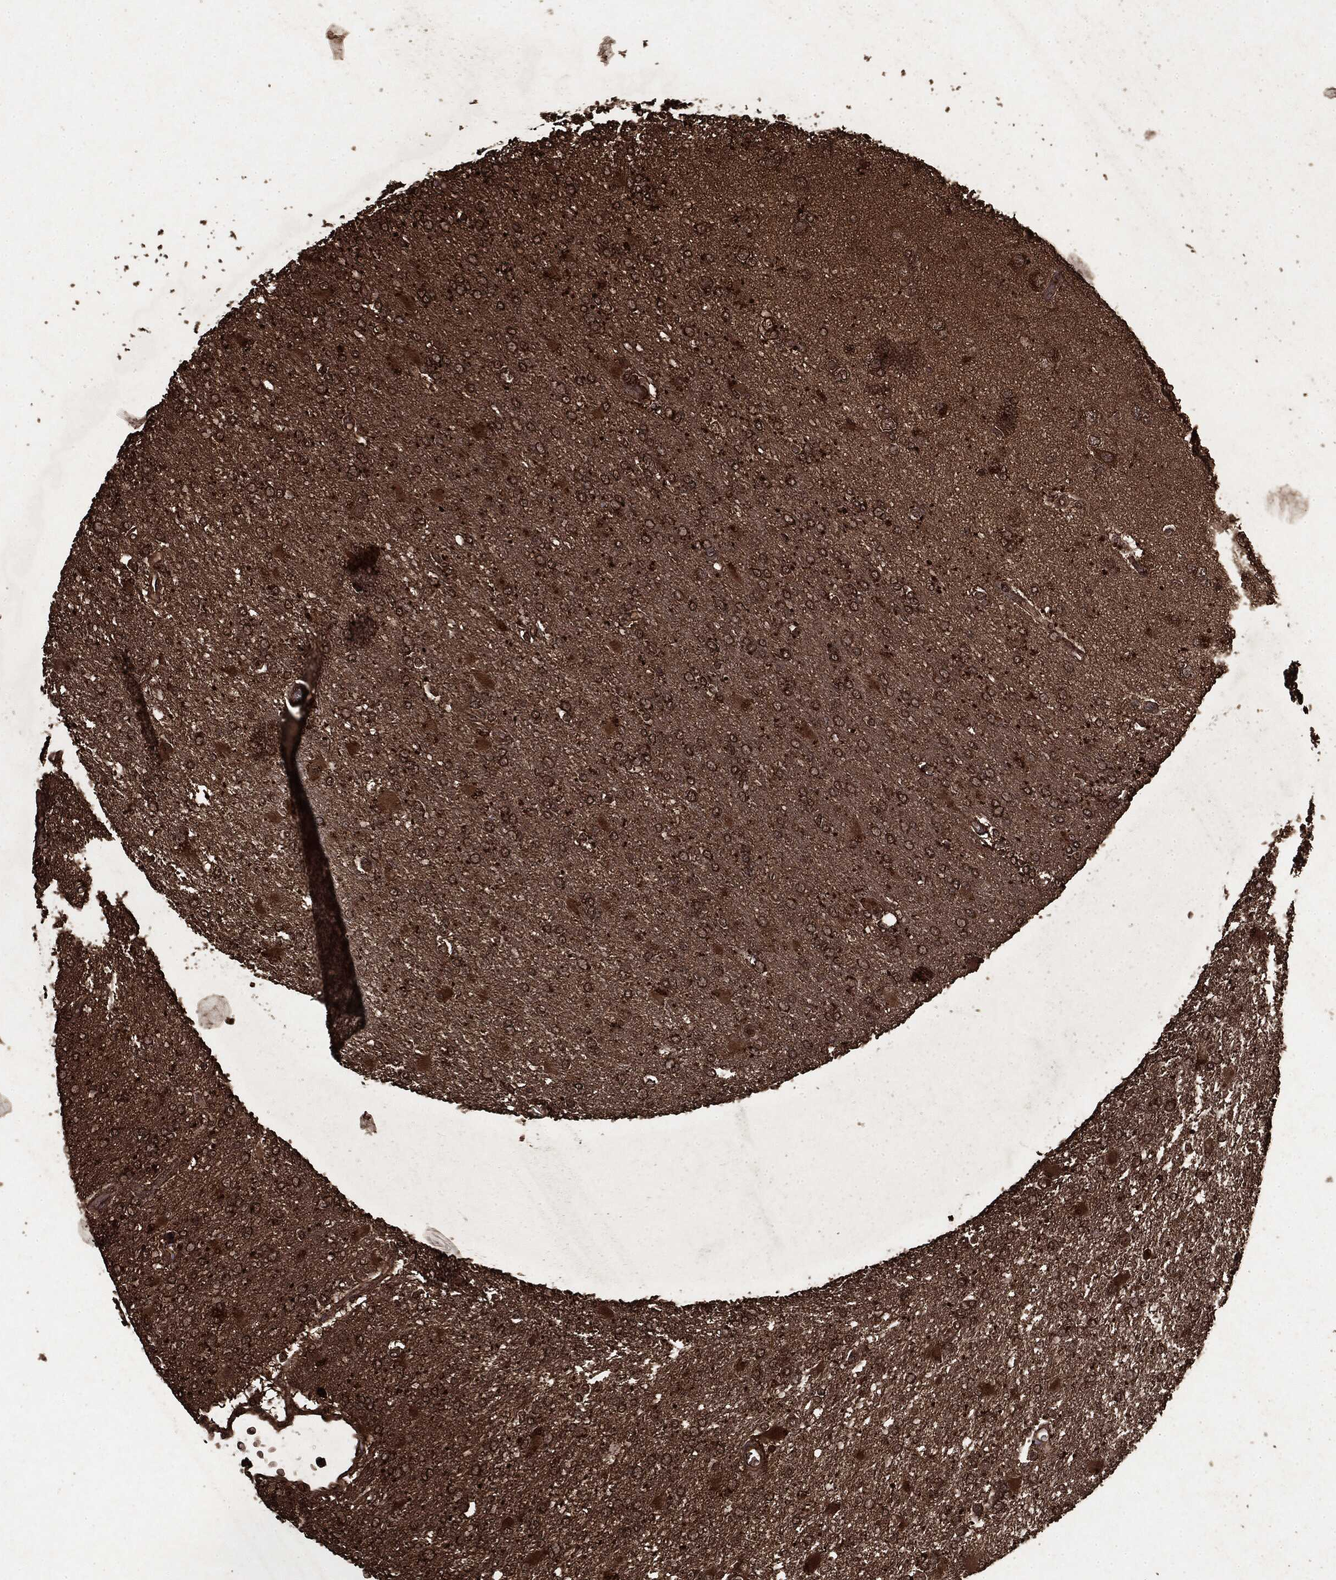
{"staining": {"intensity": "moderate", "quantity": ">75%", "location": "cytoplasmic/membranous"}, "tissue": "glioma", "cell_type": "Tumor cells", "image_type": "cancer", "snomed": [{"axis": "morphology", "description": "Glioma, malignant, High grade"}, {"axis": "topography", "description": "Cerebral cortex"}], "caption": "Tumor cells demonstrate moderate cytoplasmic/membranous expression in about >75% of cells in glioma. (Brightfield microscopy of DAB IHC at high magnification).", "gene": "ARAF", "patient": {"sex": "male", "age": 79}}